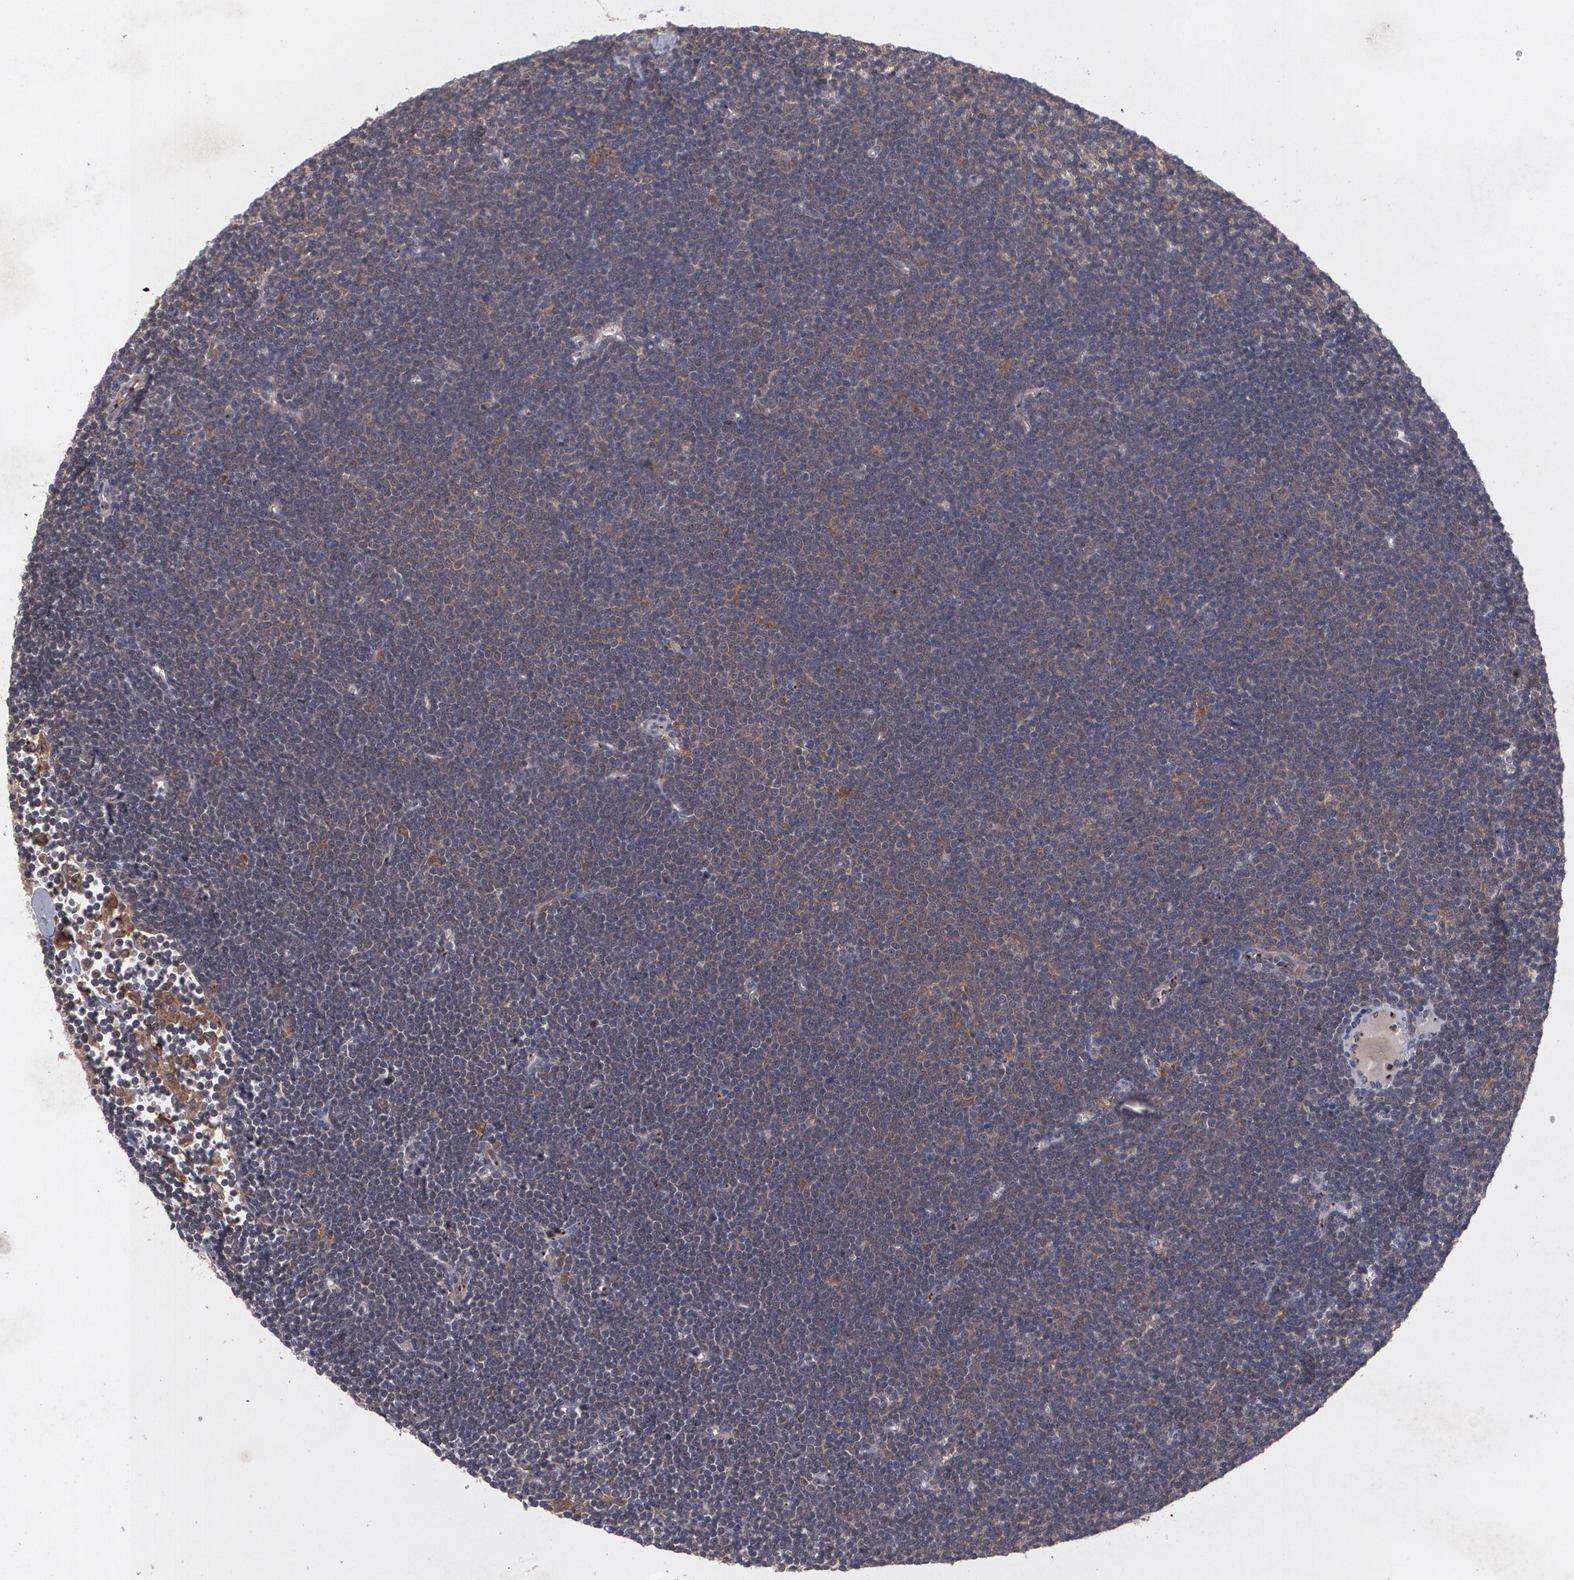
{"staining": {"intensity": "weak", "quantity": "25%-75%", "location": "cytoplasmic/membranous"}, "tissue": "lymphoma", "cell_type": "Tumor cells", "image_type": "cancer", "snomed": [{"axis": "morphology", "description": "Malignant lymphoma, non-Hodgkin's type, Low grade"}, {"axis": "topography", "description": "Lymph node"}], "caption": "Immunohistochemistry (IHC) image of neoplastic tissue: lymphoma stained using immunohistochemistry displays low levels of weak protein expression localized specifically in the cytoplasmic/membranous of tumor cells, appearing as a cytoplasmic/membranous brown color.", "gene": "HTT", "patient": {"sex": "female", "age": 73}}